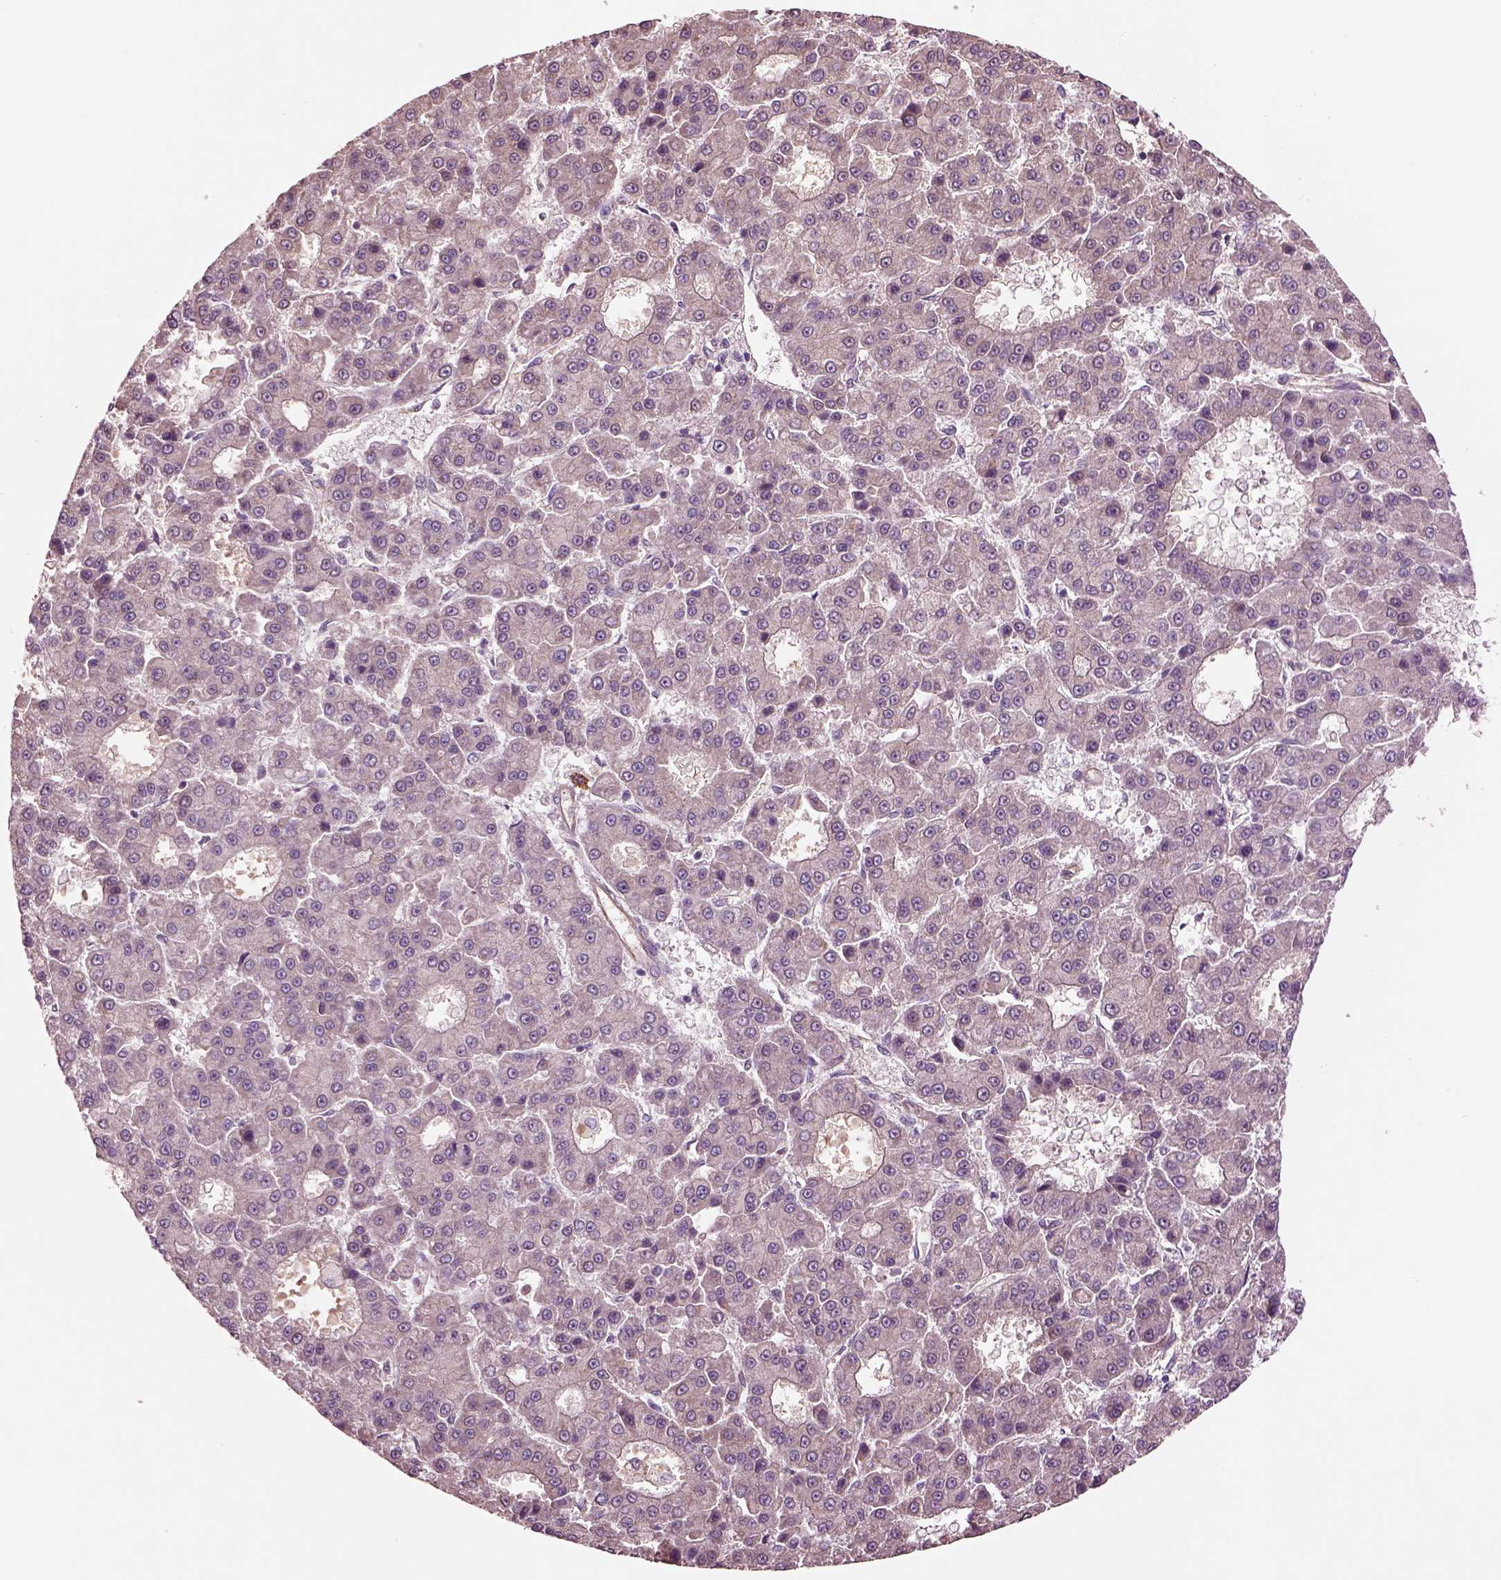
{"staining": {"intensity": "negative", "quantity": "none", "location": "none"}, "tissue": "liver cancer", "cell_type": "Tumor cells", "image_type": "cancer", "snomed": [{"axis": "morphology", "description": "Carcinoma, Hepatocellular, NOS"}, {"axis": "topography", "description": "Liver"}], "caption": "Tumor cells are negative for brown protein staining in liver cancer.", "gene": "HTR1B", "patient": {"sex": "male", "age": 70}}